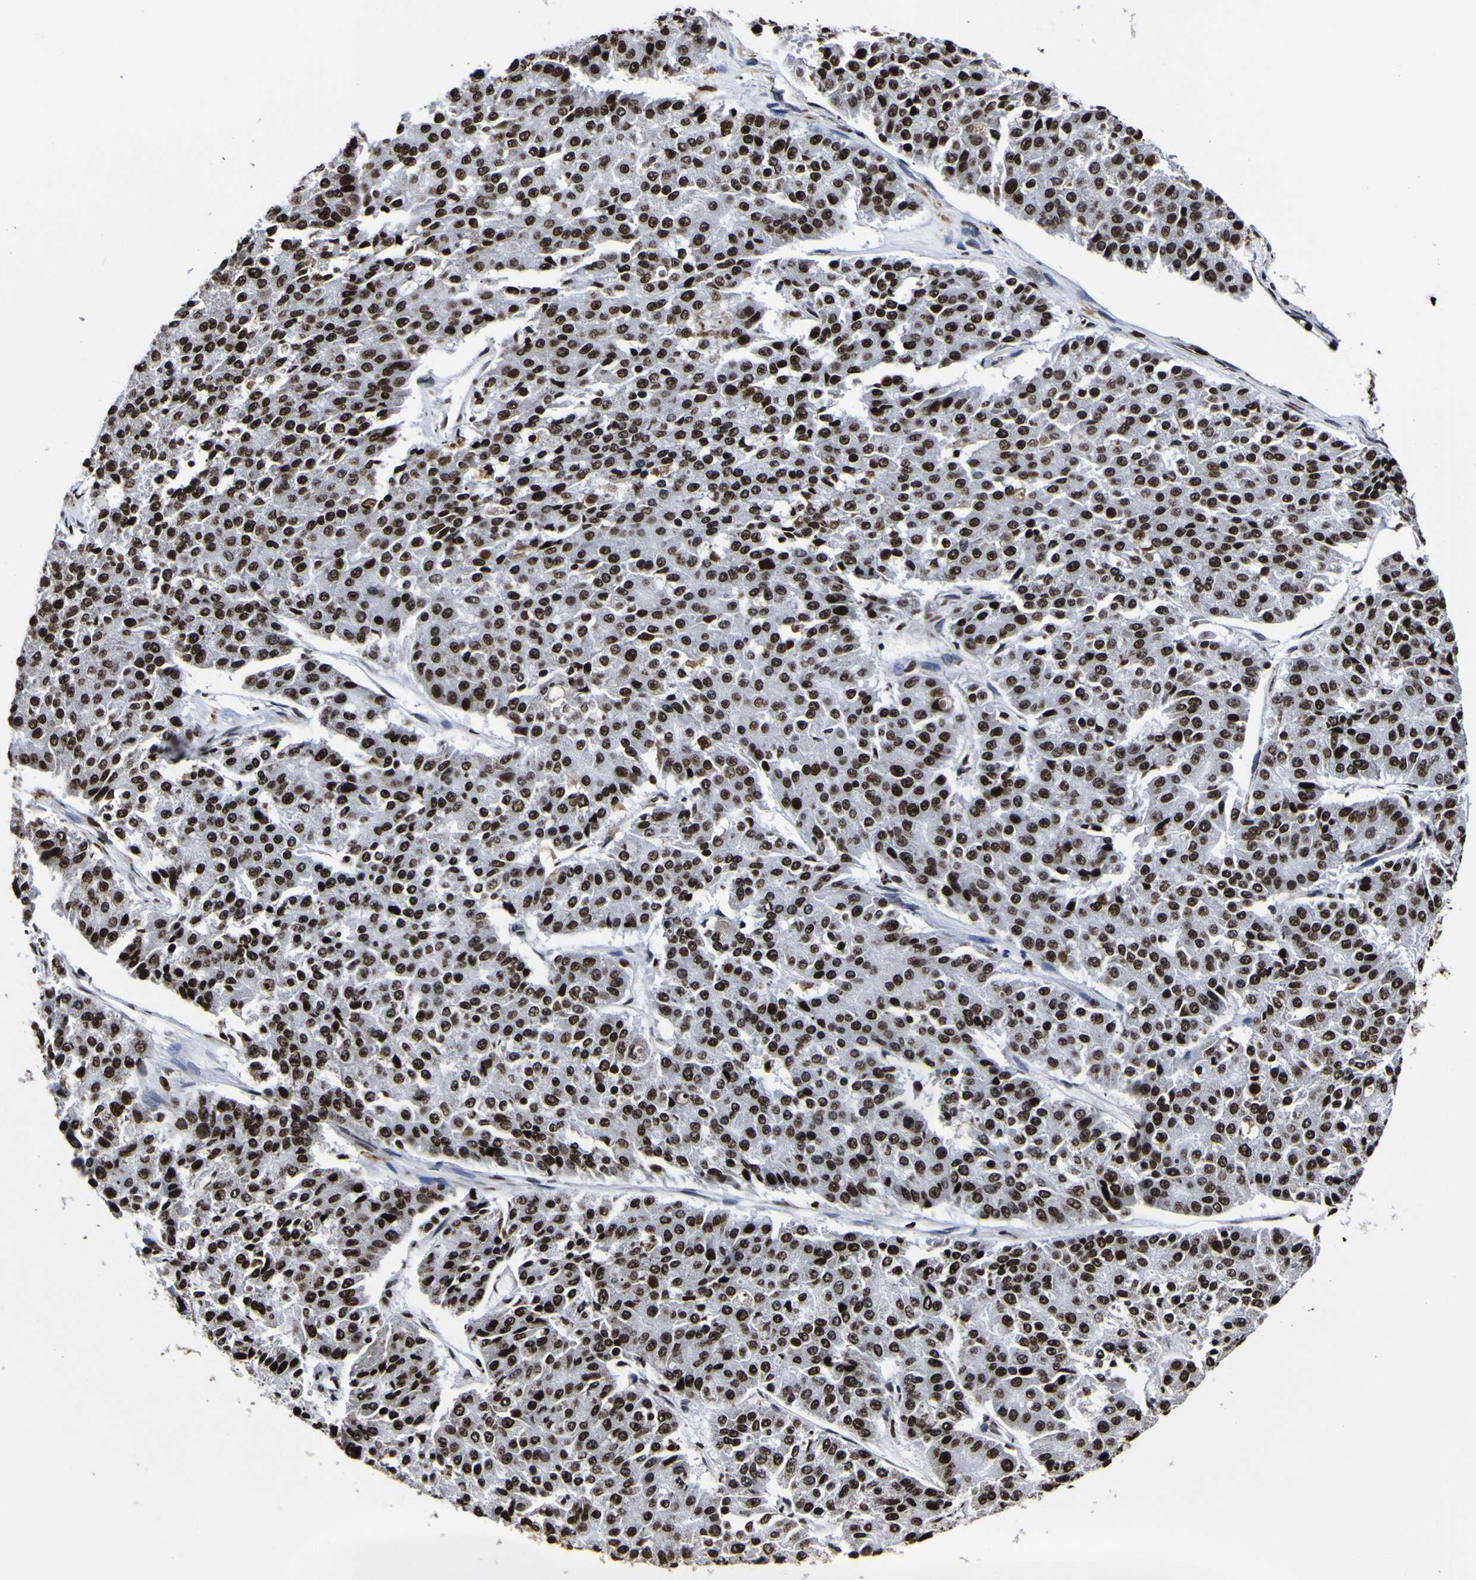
{"staining": {"intensity": "strong", "quantity": ">75%", "location": "nuclear"}, "tissue": "pancreatic cancer", "cell_type": "Tumor cells", "image_type": "cancer", "snomed": [{"axis": "morphology", "description": "Adenocarcinoma, NOS"}, {"axis": "topography", "description": "Pancreas"}], "caption": "Human pancreatic cancer (adenocarcinoma) stained for a protein (brown) shows strong nuclear positive positivity in approximately >75% of tumor cells.", "gene": "PIAS1", "patient": {"sex": "male", "age": 50}}